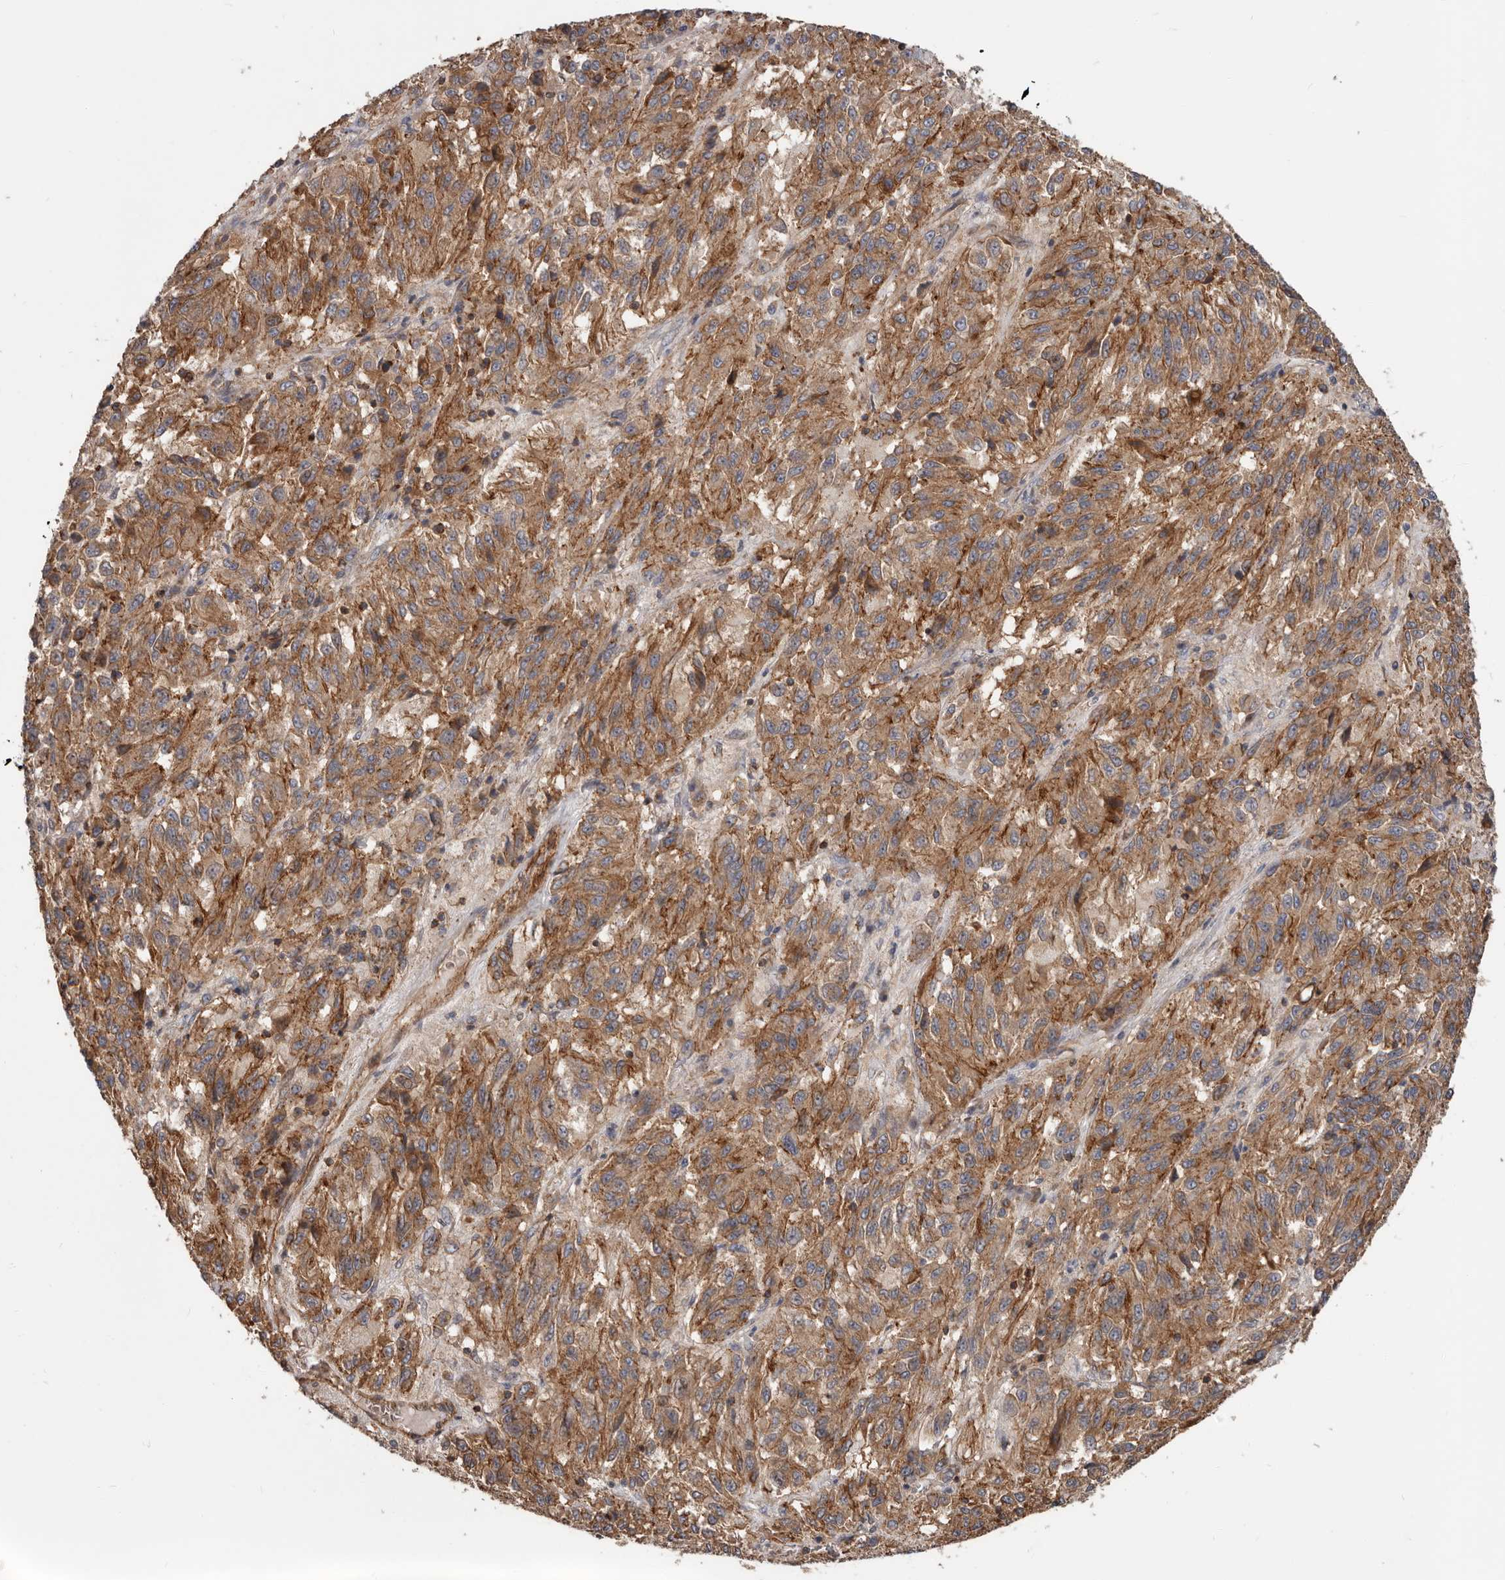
{"staining": {"intensity": "moderate", "quantity": ">75%", "location": "cytoplasmic/membranous"}, "tissue": "melanoma", "cell_type": "Tumor cells", "image_type": "cancer", "snomed": [{"axis": "morphology", "description": "Malignant melanoma, Metastatic site"}, {"axis": "topography", "description": "Lung"}], "caption": "A brown stain highlights moderate cytoplasmic/membranous expression of a protein in human malignant melanoma (metastatic site) tumor cells.", "gene": "PNRC2", "patient": {"sex": "male", "age": 64}}